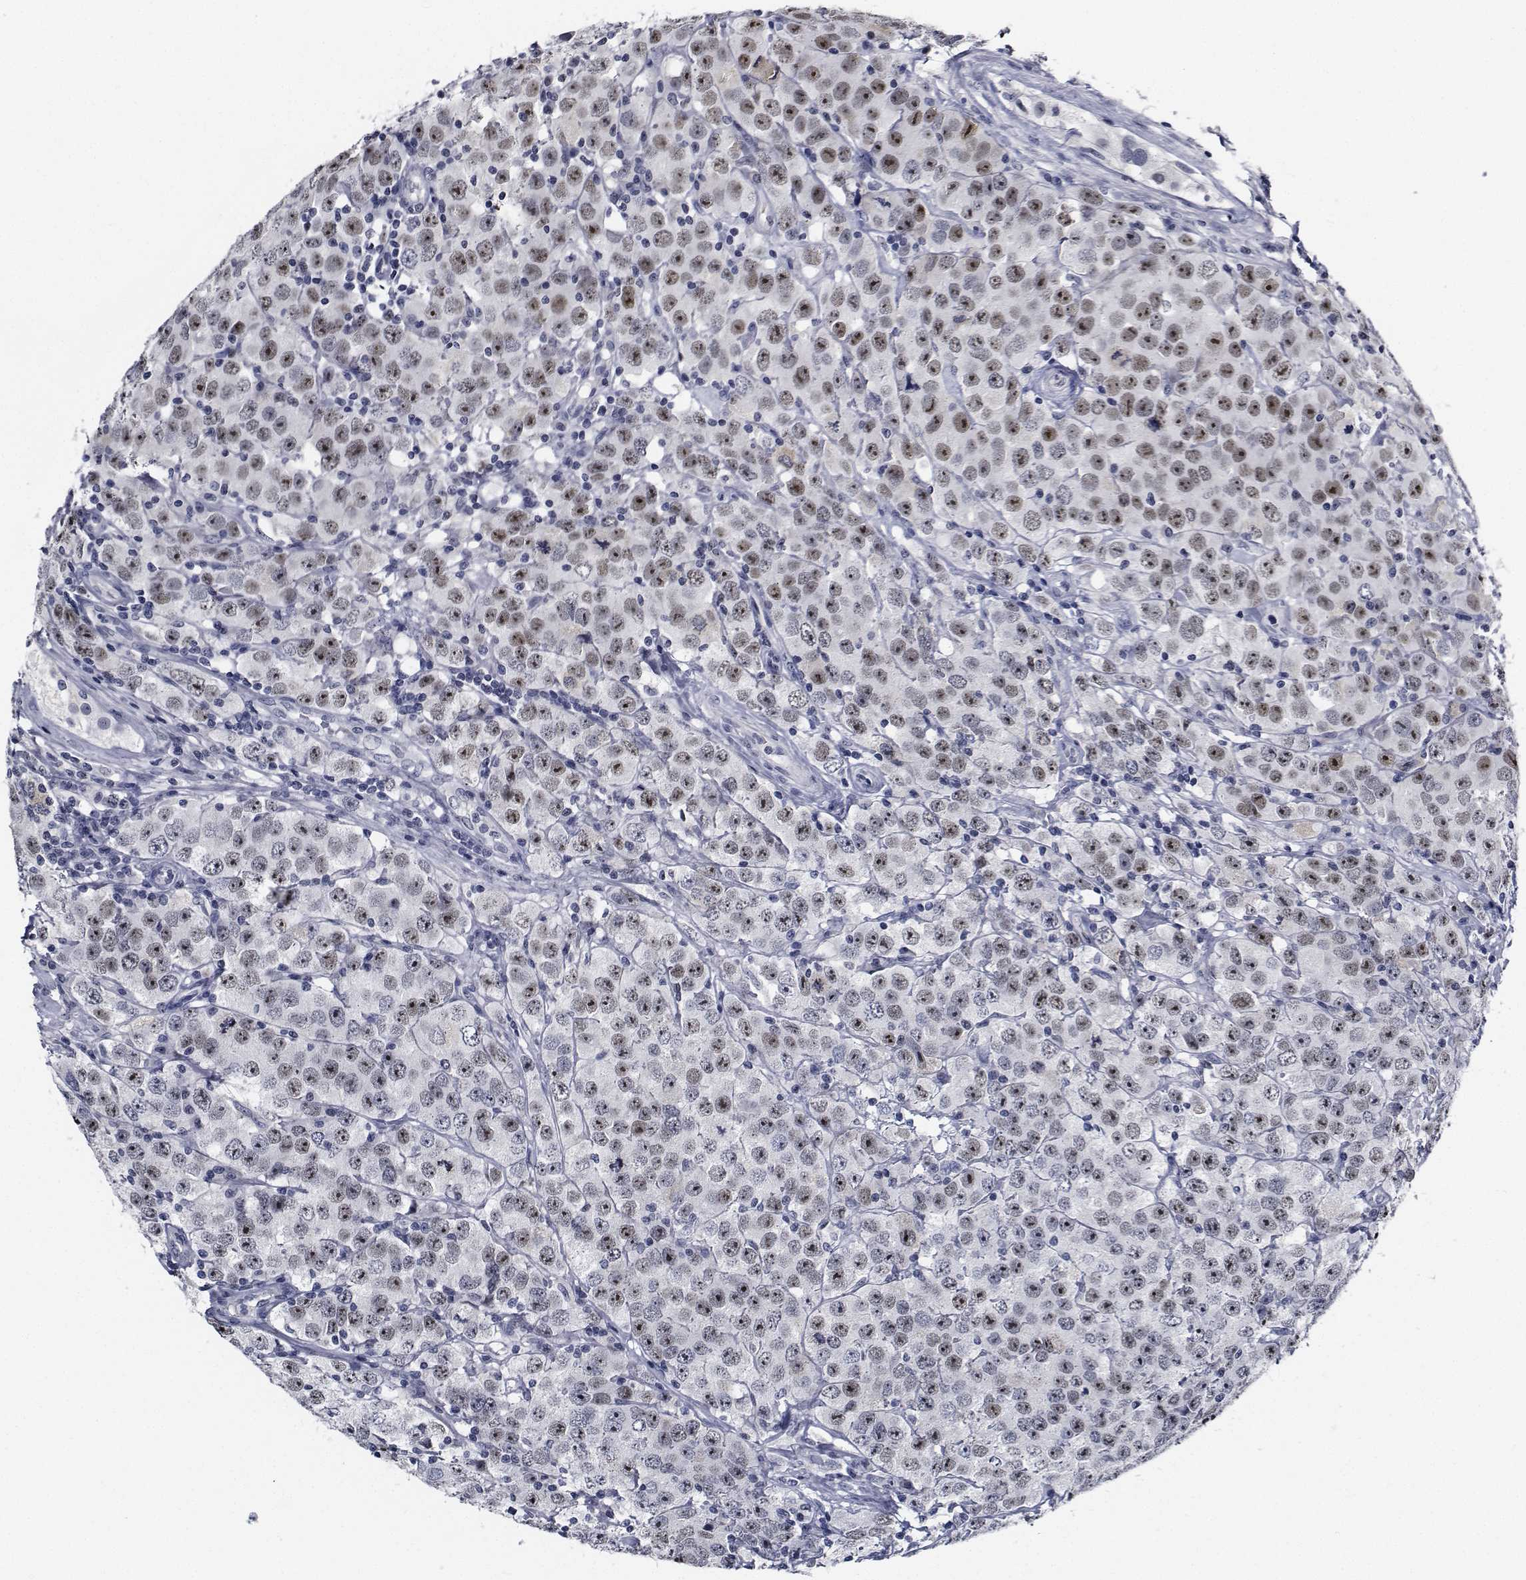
{"staining": {"intensity": "weak", "quantity": ">75%", "location": "nuclear"}, "tissue": "testis cancer", "cell_type": "Tumor cells", "image_type": "cancer", "snomed": [{"axis": "morphology", "description": "Seminoma, NOS"}, {"axis": "topography", "description": "Testis"}], "caption": "Immunohistochemistry of testis seminoma exhibits low levels of weak nuclear expression in approximately >75% of tumor cells. Using DAB (brown) and hematoxylin (blue) stains, captured at high magnification using brightfield microscopy.", "gene": "NVL", "patient": {"sex": "male", "age": 52}}